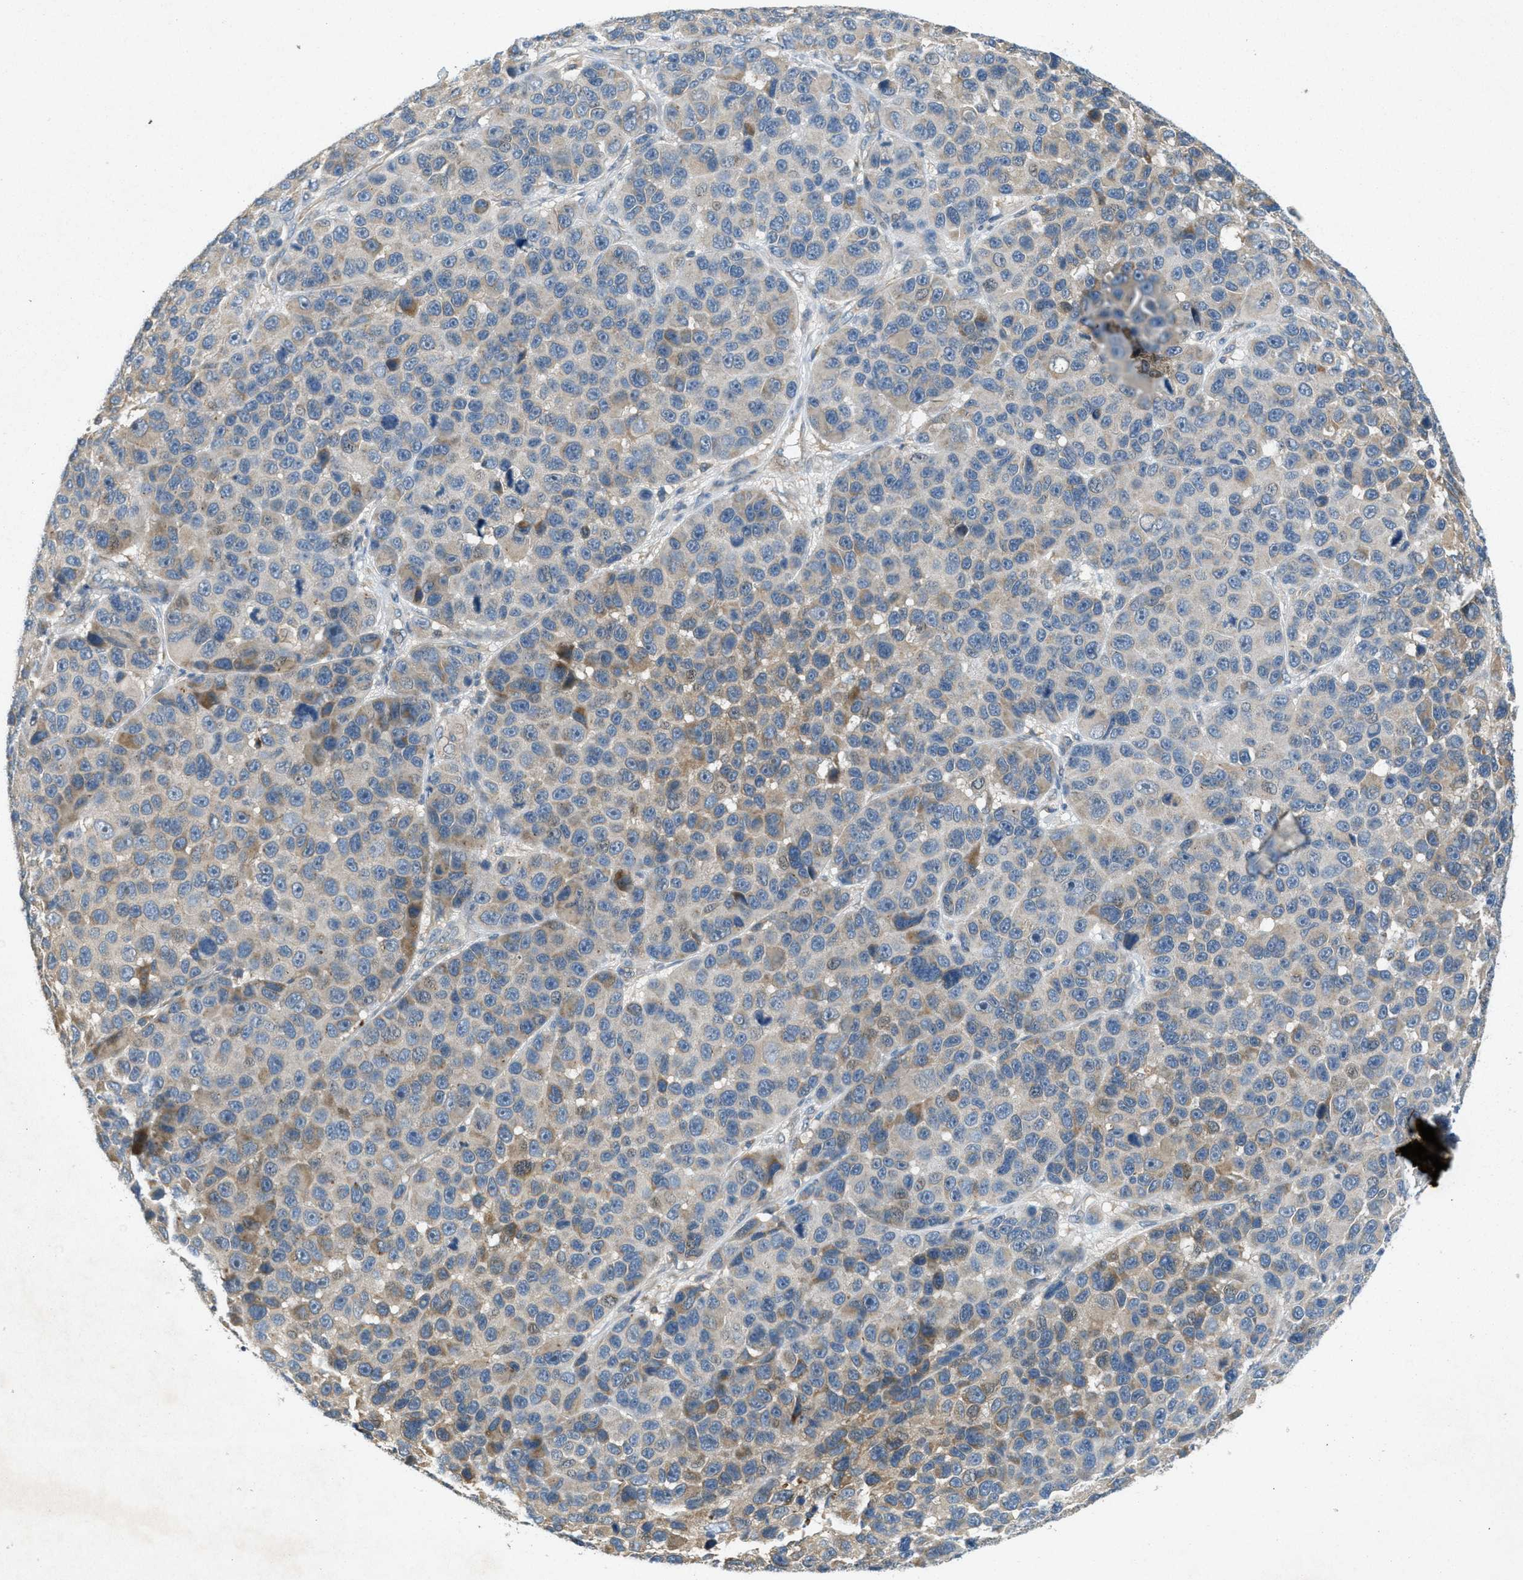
{"staining": {"intensity": "moderate", "quantity": "<25%", "location": "cytoplasmic/membranous"}, "tissue": "melanoma", "cell_type": "Tumor cells", "image_type": "cancer", "snomed": [{"axis": "morphology", "description": "Malignant melanoma, NOS"}, {"axis": "topography", "description": "Skin"}], "caption": "A brown stain highlights moderate cytoplasmic/membranous positivity of a protein in human malignant melanoma tumor cells.", "gene": "ADCY6", "patient": {"sex": "male", "age": 53}}